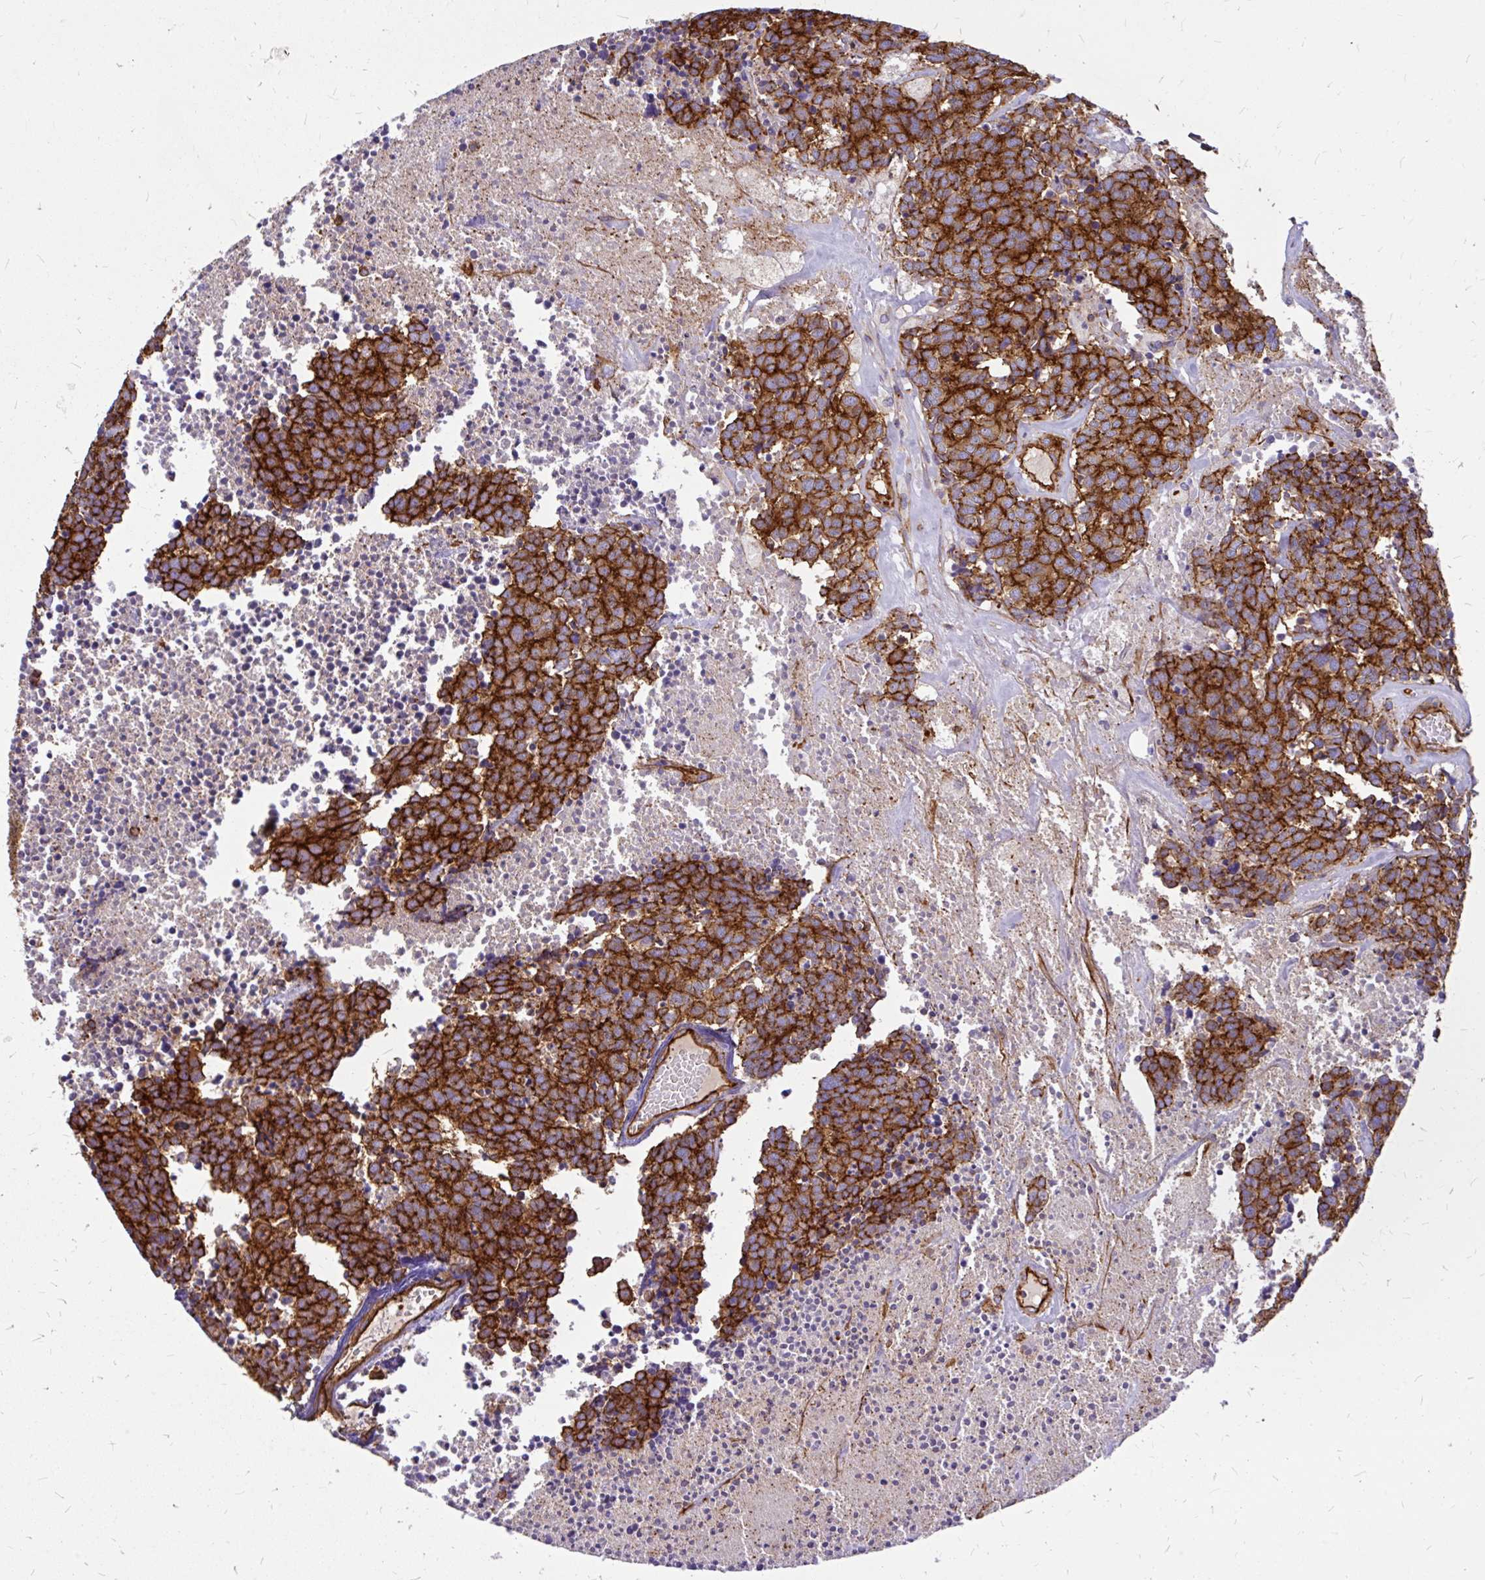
{"staining": {"intensity": "strong", "quantity": ">75%", "location": "cytoplasmic/membranous"}, "tissue": "carcinoid", "cell_type": "Tumor cells", "image_type": "cancer", "snomed": [{"axis": "morphology", "description": "Carcinoid, malignant, NOS"}, {"axis": "topography", "description": "Skin"}], "caption": "A histopathology image of human carcinoid stained for a protein displays strong cytoplasmic/membranous brown staining in tumor cells.", "gene": "MAP1LC3B", "patient": {"sex": "female", "age": 79}}